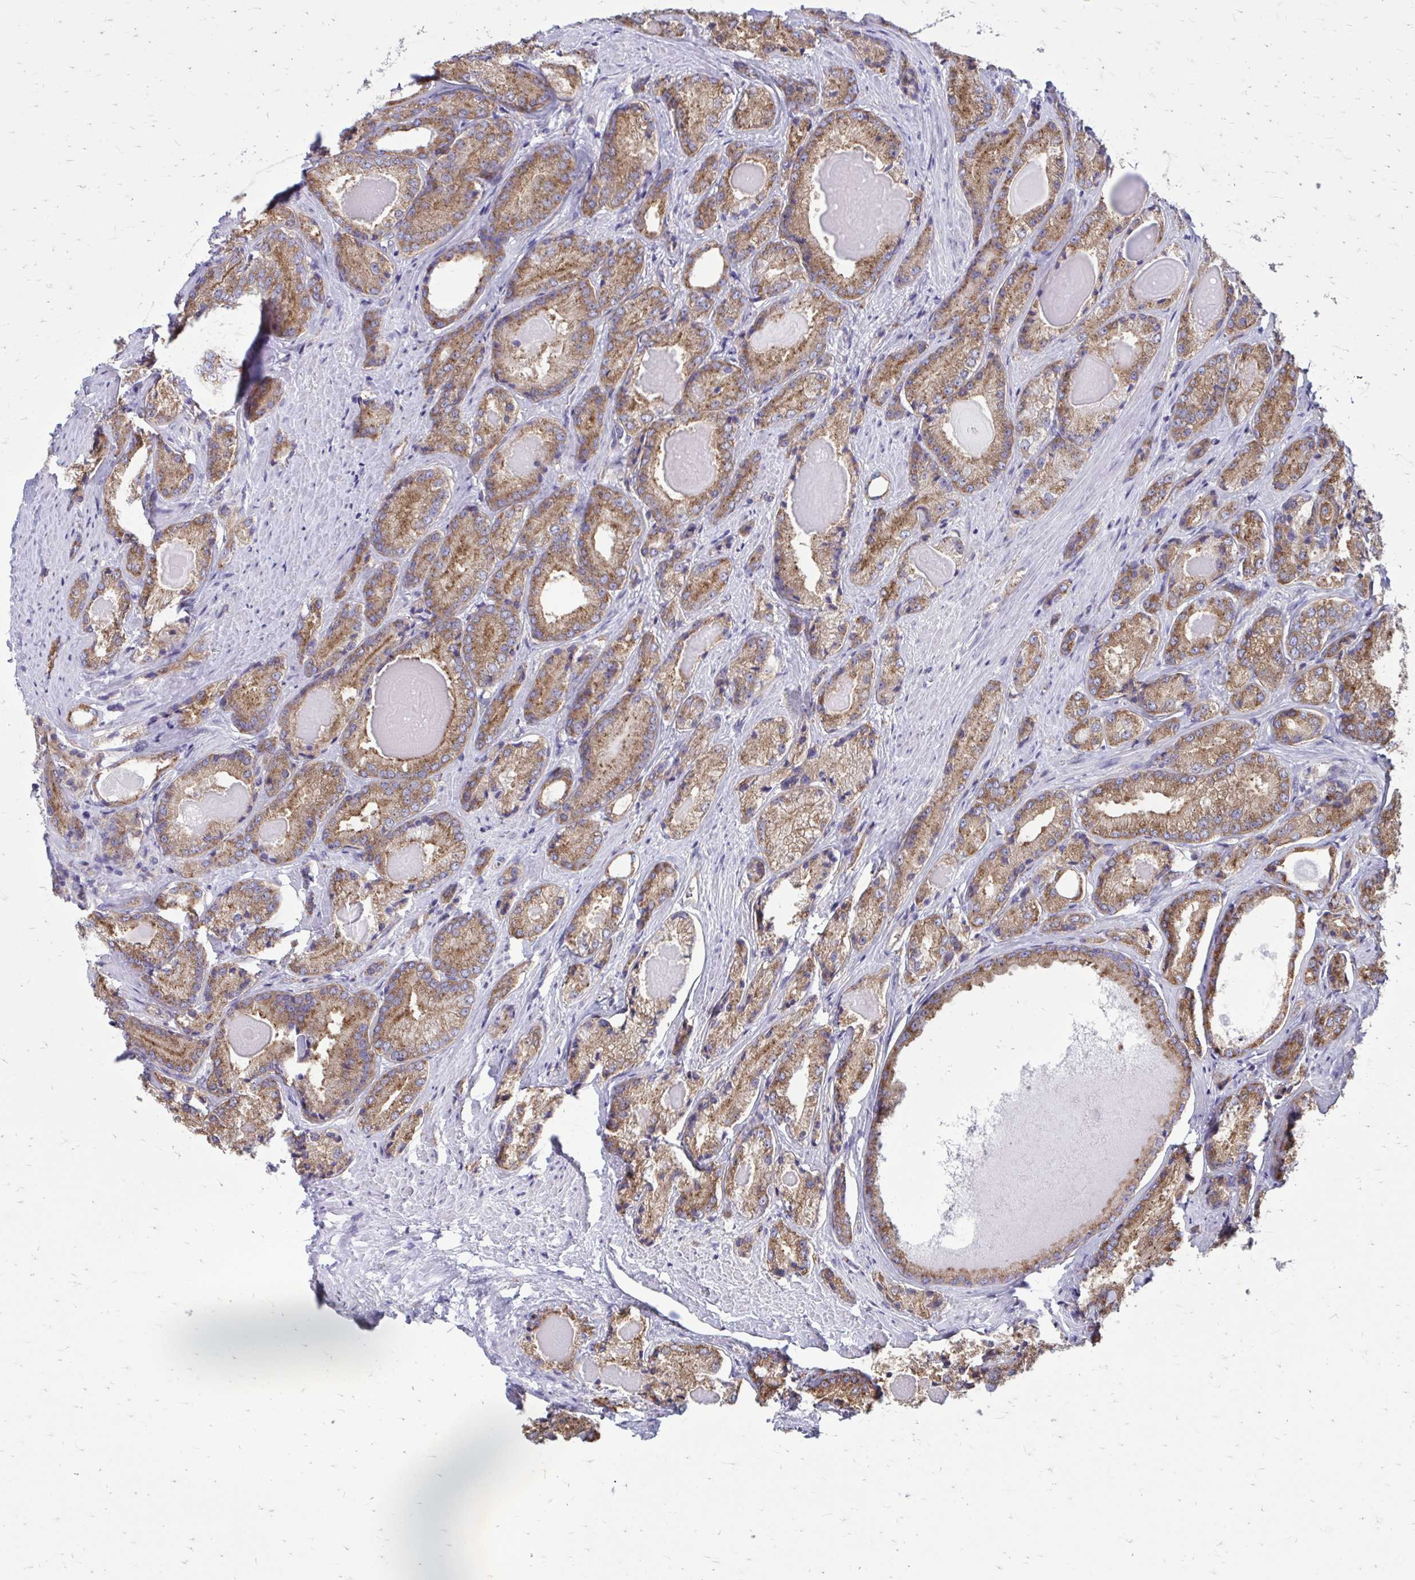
{"staining": {"intensity": "moderate", "quantity": ">75%", "location": "cytoplasmic/membranous"}, "tissue": "prostate cancer", "cell_type": "Tumor cells", "image_type": "cancer", "snomed": [{"axis": "morphology", "description": "Adenocarcinoma, NOS"}, {"axis": "morphology", "description": "Adenocarcinoma, Low grade"}, {"axis": "topography", "description": "Prostate"}], "caption": "The image exhibits staining of prostate cancer (adenocarcinoma), revealing moderate cytoplasmic/membranous protein staining (brown color) within tumor cells.", "gene": "CLTA", "patient": {"sex": "male", "age": 68}}